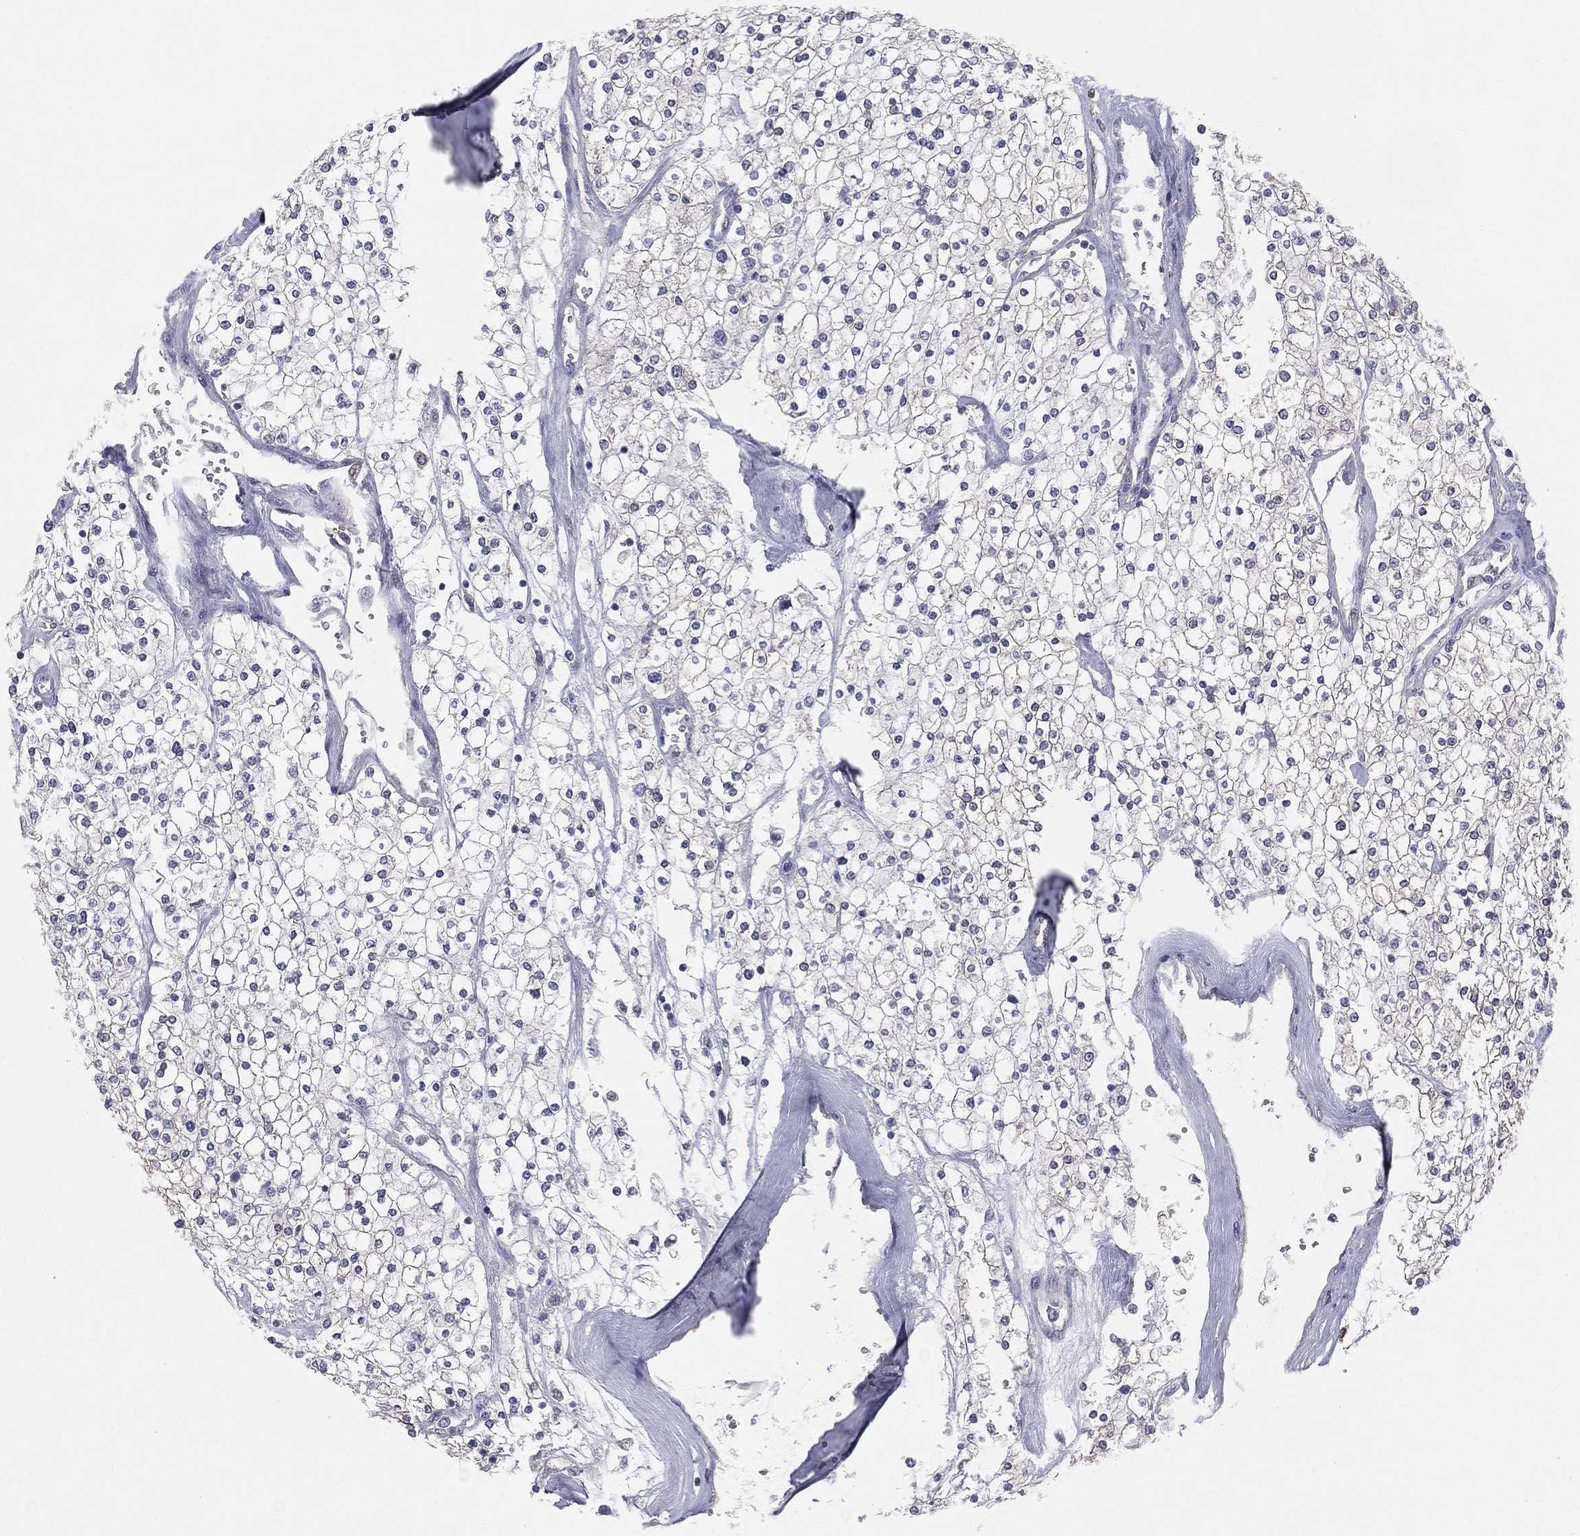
{"staining": {"intensity": "negative", "quantity": "none", "location": "none"}, "tissue": "renal cancer", "cell_type": "Tumor cells", "image_type": "cancer", "snomed": [{"axis": "morphology", "description": "Adenocarcinoma, NOS"}, {"axis": "topography", "description": "Kidney"}], "caption": "Immunohistochemistry (IHC) of human adenocarcinoma (renal) displays no positivity in tumor cells. (DAB (3,3'-diaminobenzidine) immunohistochemistry visualized using brightfield microscopy, high magnification).", "gene": "DMKN", "patient": {"sex": "male", "age": 80}}